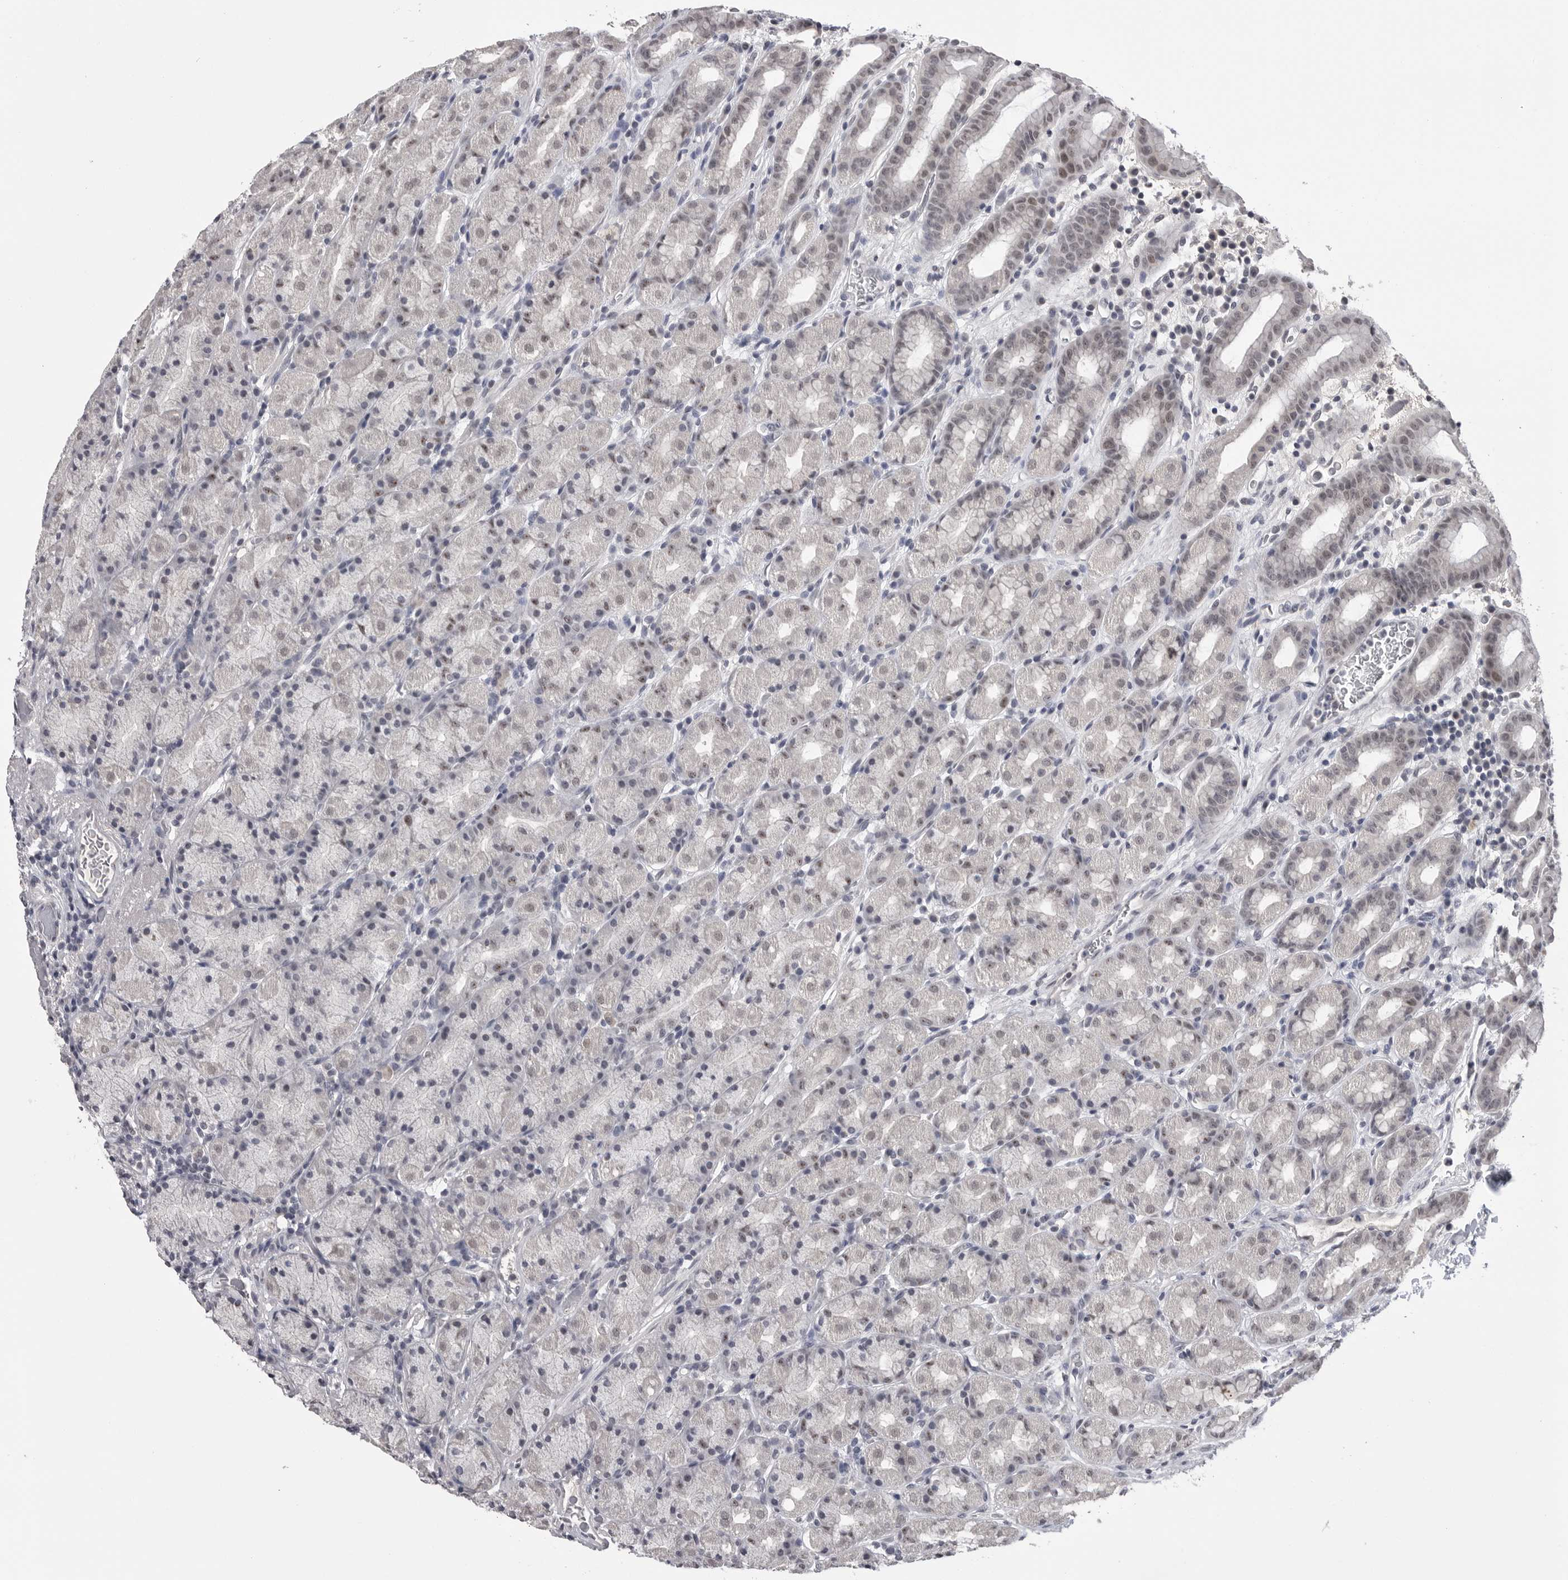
{"staining": {"intensity": "weak", "quantity": "25%-75%", "location": "nuclear"}, "tissue": "stomach", "cell_type": "Glandular cells", "image_type": "normal", "snomed": [{"axis": "morphology", "description": "Normal tissue, NOS"}, {"axis": "topography", "description": "Stomach, upper"}], "caption": "Immunohistochemistry (IHC) staining of unremarkable stomach, which shows low levels of weak nuclear staining in approximately 25%-75% of glandular cells indicating weak nuclear protein positivity. The staining was performed using DAB (brown) for protein detection and nuclei were counterstained in hematoxylin (blue).", "gene": "DLG2", "patient": {"sex": "male", "age": 68}}